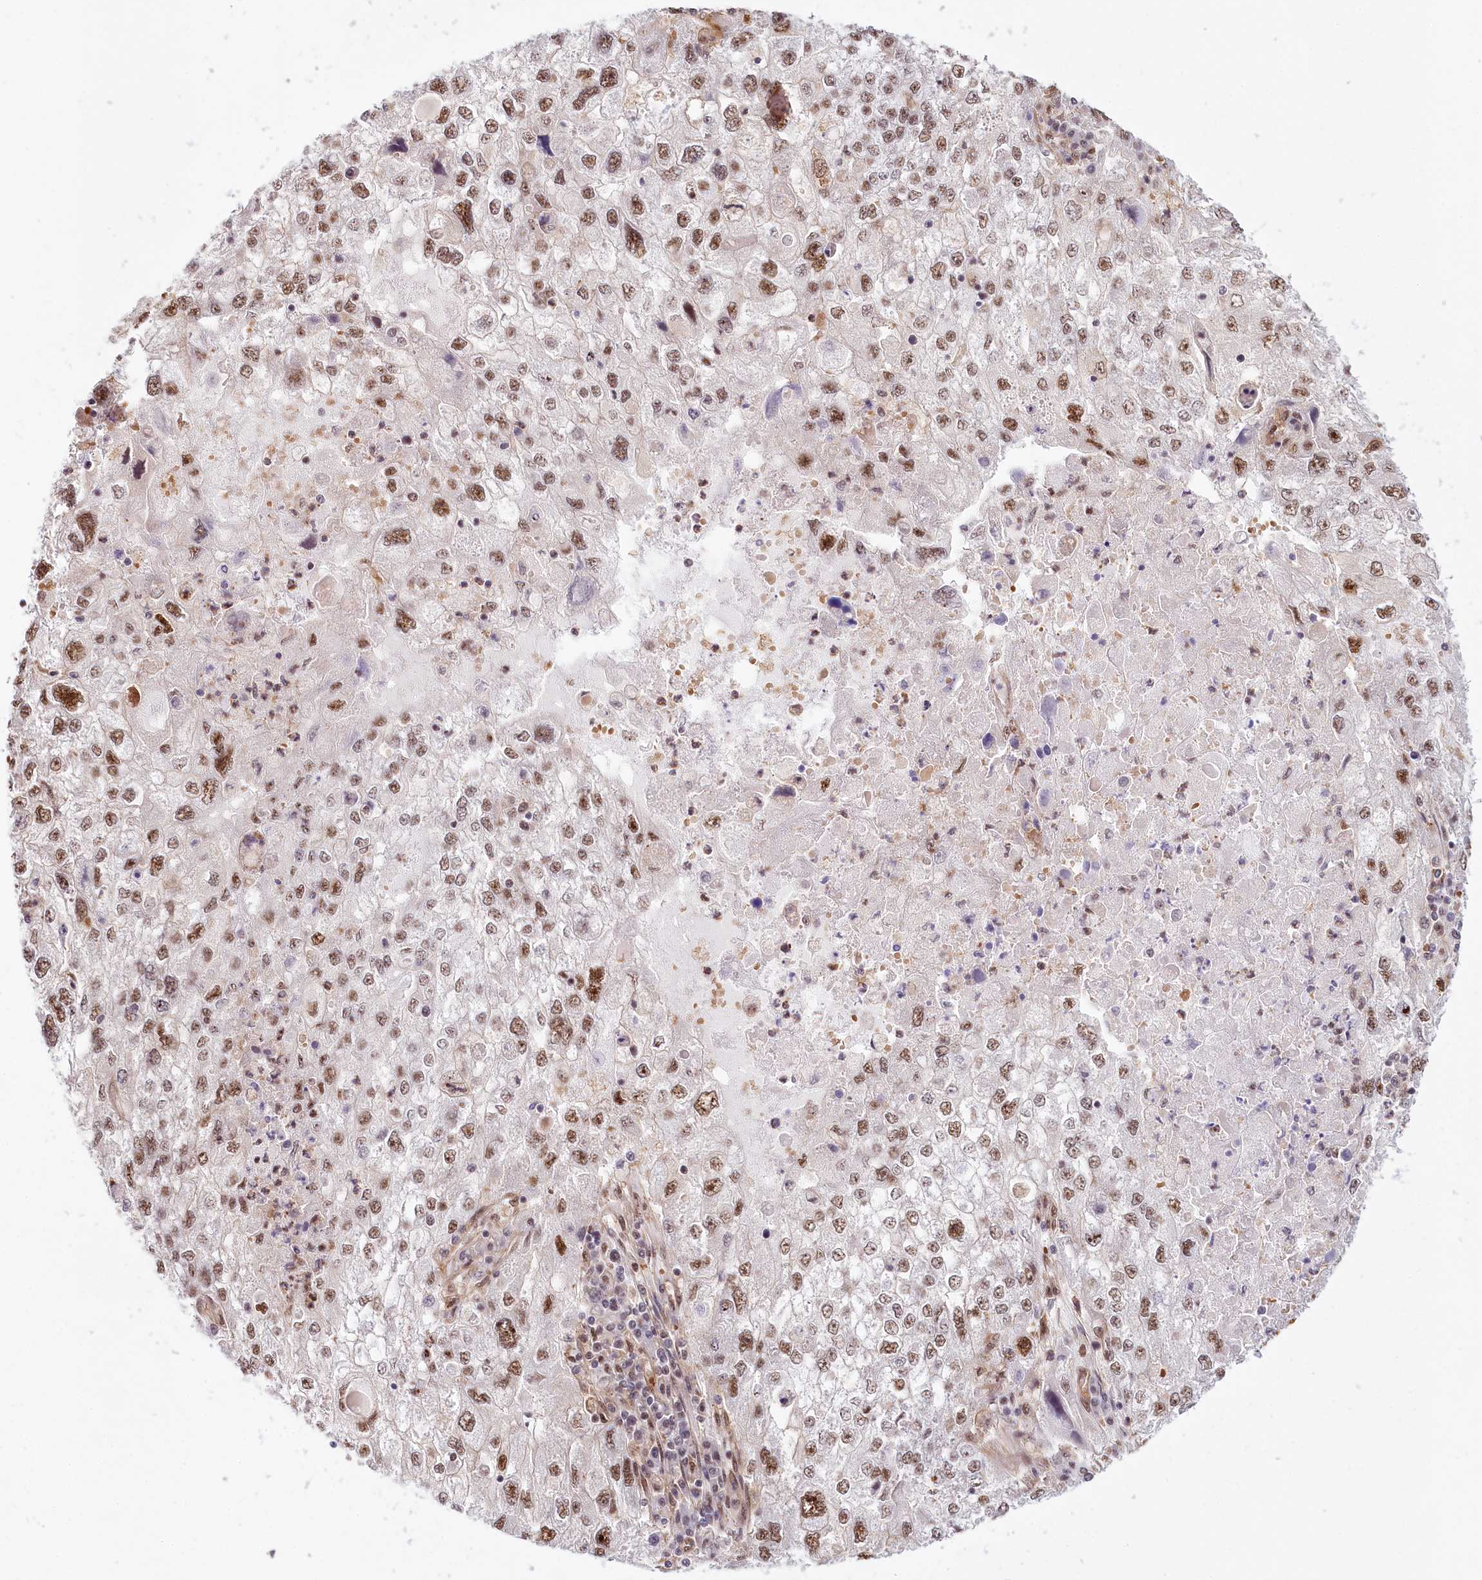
{"staining": {"intensity": "moderate", "quantity": ">75%", "location": "nuclear"}, "tissue": "endometrial cancer", "cell_type": "Tumor cells", "image_type": "cancer", "snomed": [{"axis": "morphology", "description": "Adenocarcinoma, NOS"}, {"axis": "topography", "description": "Endometrium"}], "caption": "Protein staining of endometrial adenocarcinoma tissue exhibits moderate nuclear expression in about >75% of tumor cells.", "gene": "TUBGCP2", "patient": {"sex": "female", "age": 49}}